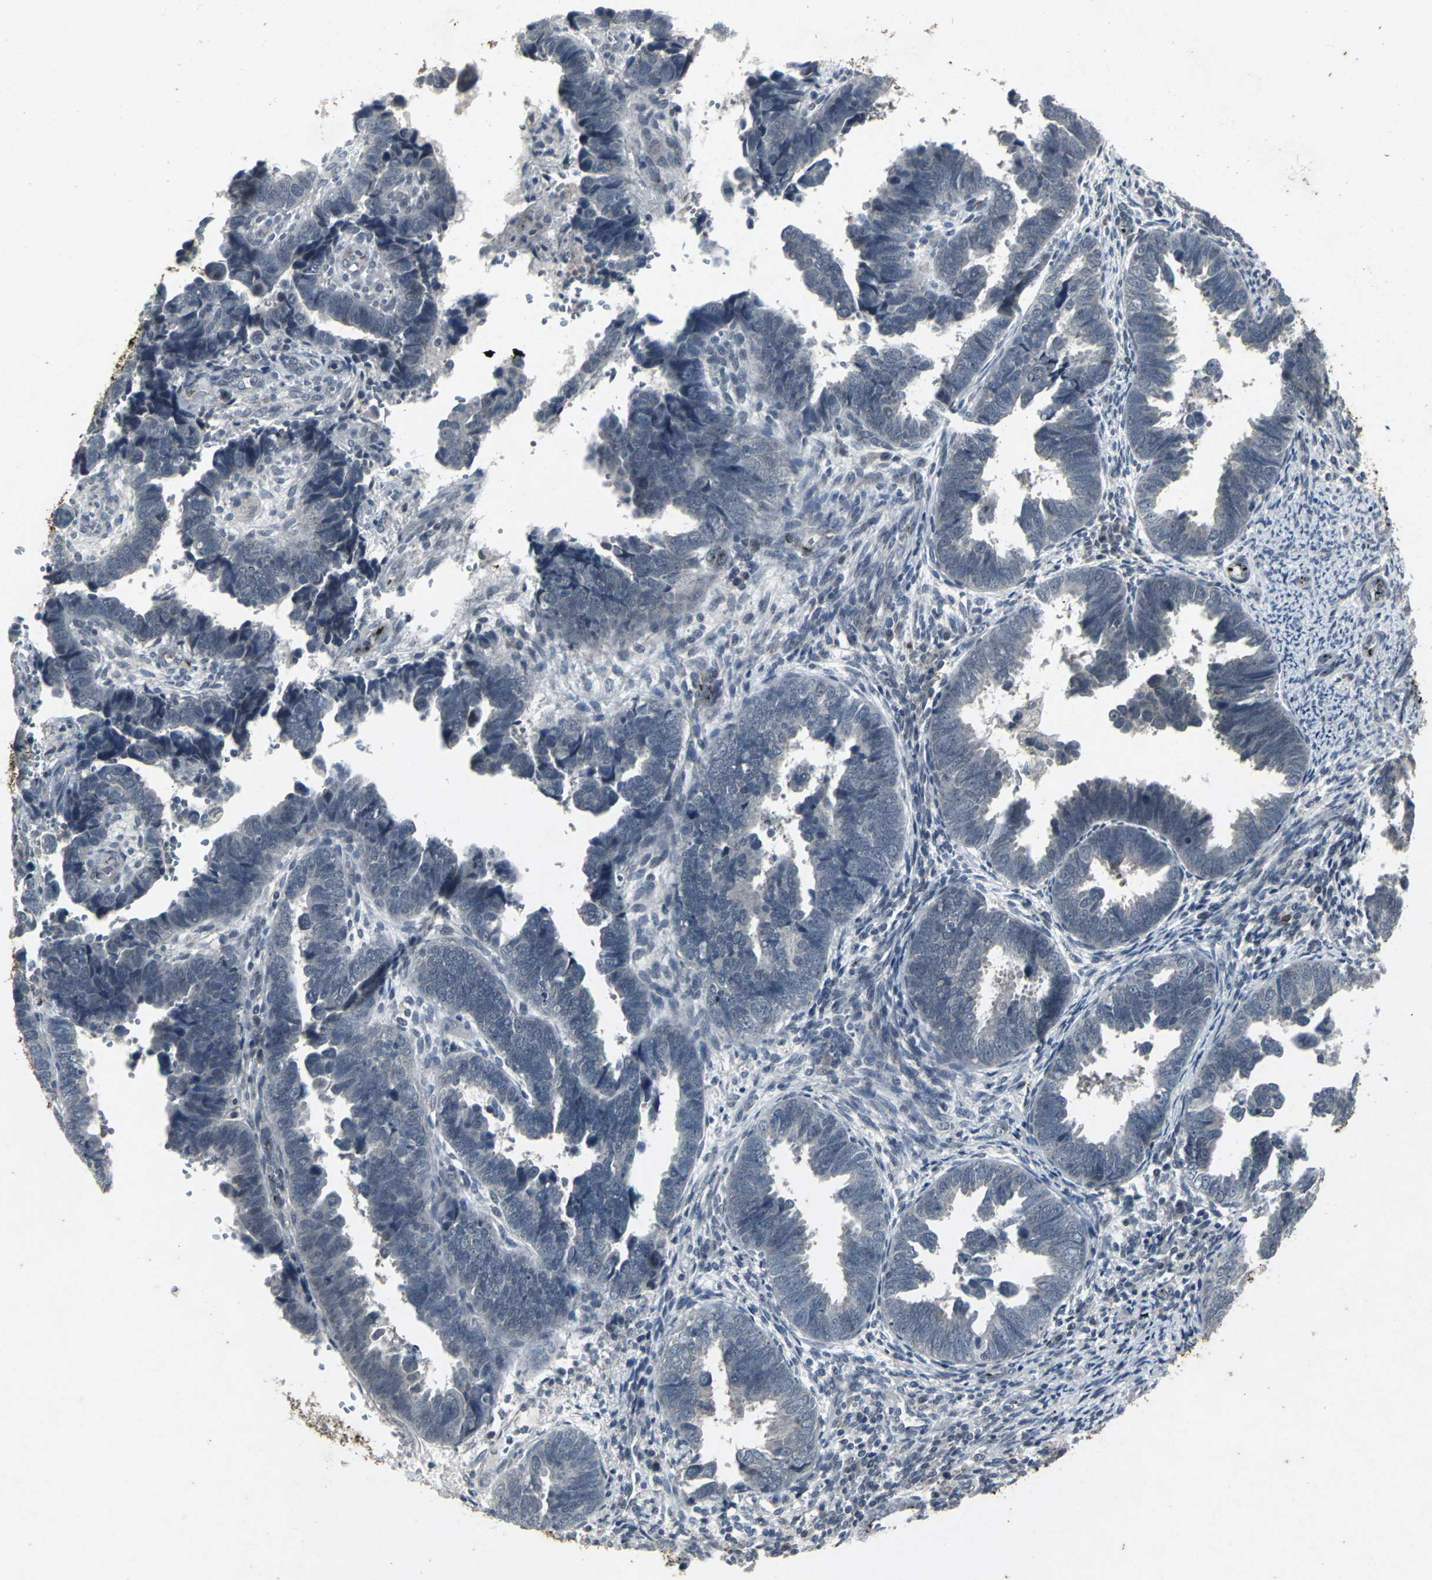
{"staining": {"intensity": "negative", "quantity": "none", "location": "none"}, "tissue": "endometrial cancer", "cell_type": "Tumor cells", "image_type": "cancer", "snomed": [{"axis": "morphology", "description": "Adenocarcinoma, NOS"}, {"axis": "topography", "description": "Endometrium"}], "caption": "Immunohistochemistry image of neoplastic tissue: adenocarcinoma (endometrial) stained with DAB (3,3'-diaminobenzidine) shows no significant protein staining in tumor cells.", "gene": "BMP4", "patient": {"sex": "female", "age": 75}}